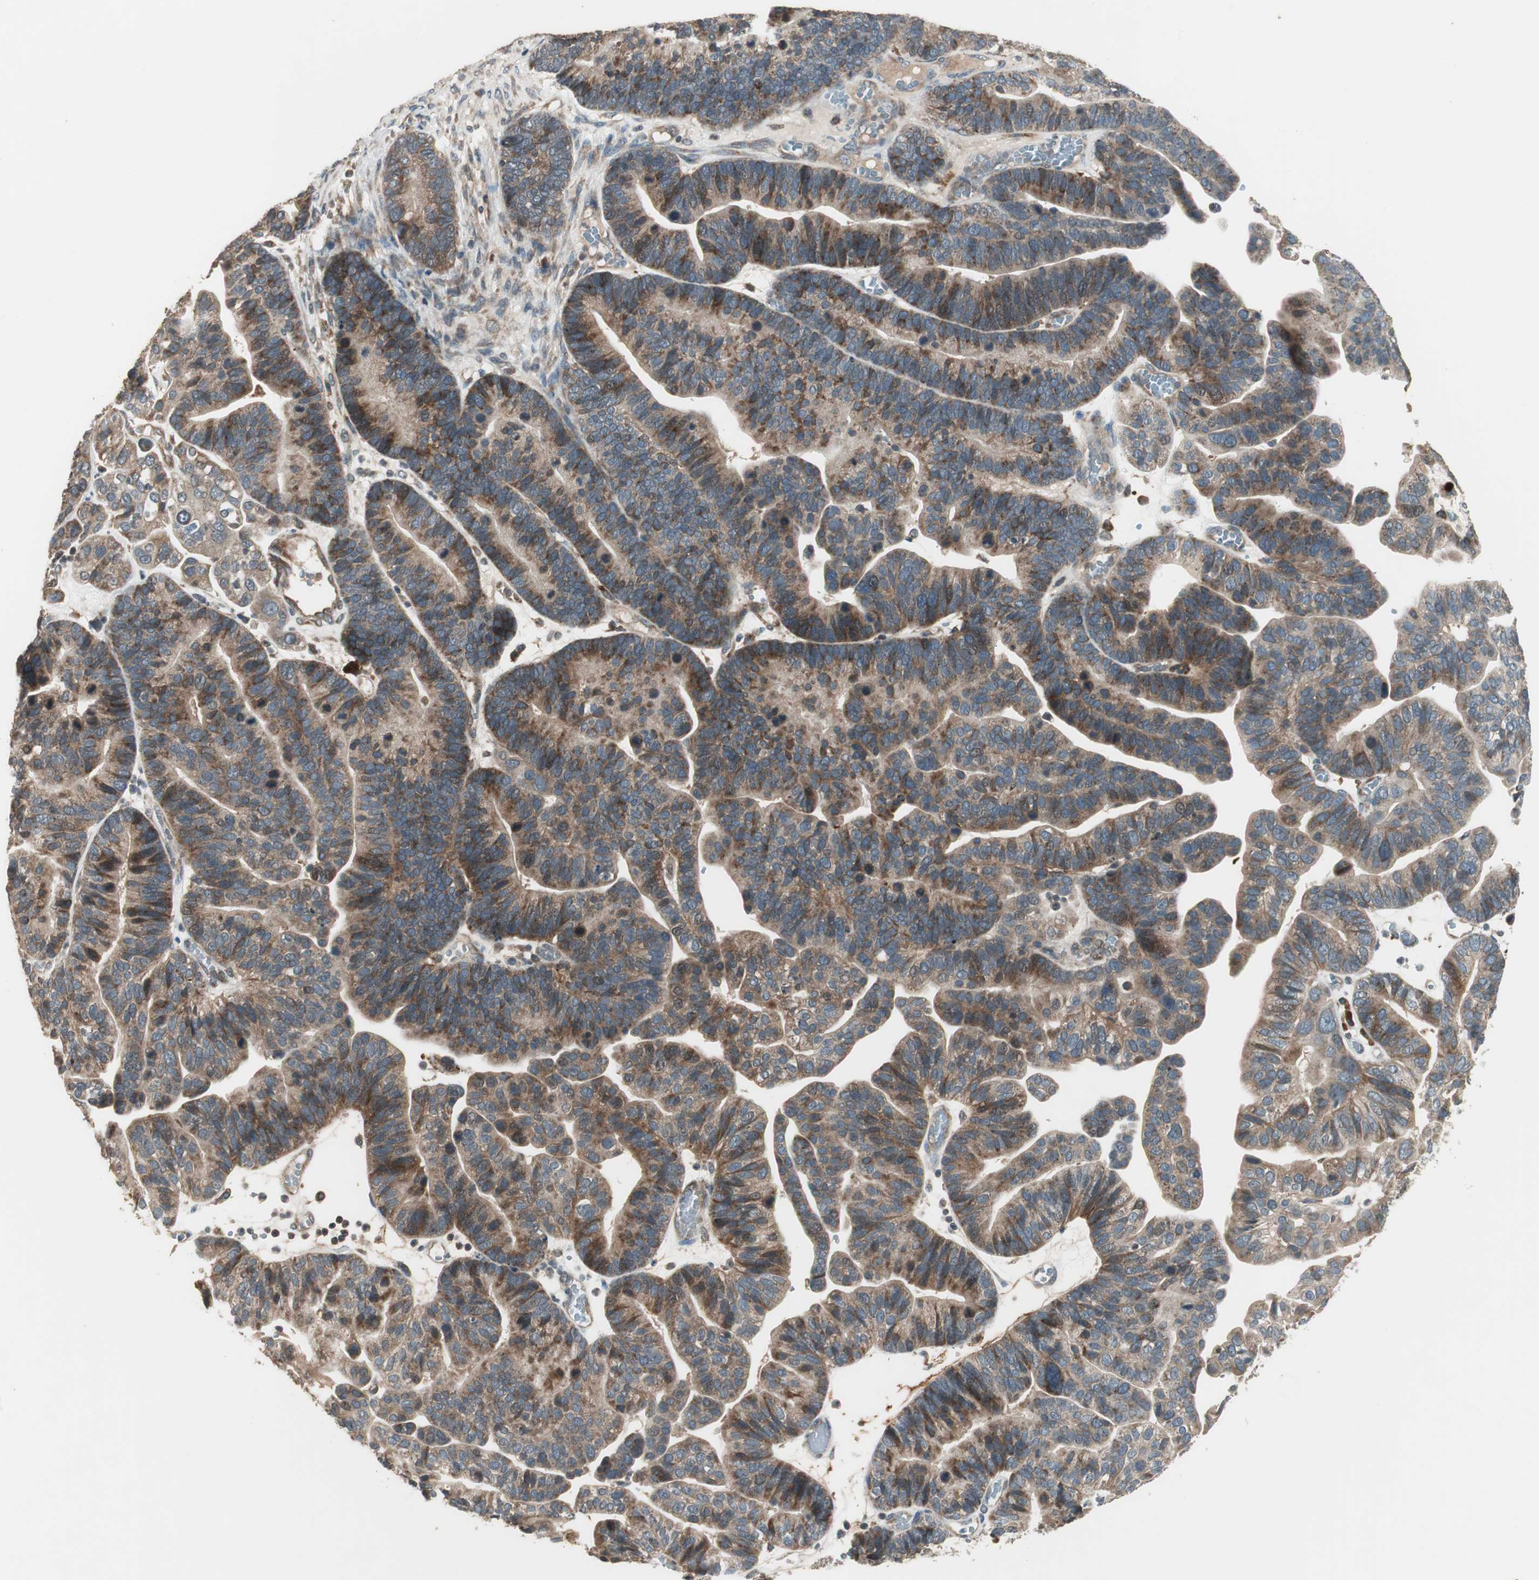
{"staining": {"intensity": "weak", "quantity": ">75%", "location": "cytoplasmic/membranous"}, "tissue": "ovarian cancer", "cell_type": "Tumor cells", "image_type": "cancer", "snomed": [{"axis": "morphology", "description": "Cystadenocarcinoma, serous, NOS"}, {"axis": "topography", "description": "Ovary"}], "caption": "This image exhibits serous cystadenocarcinoma (ovarian) stained with immunohistochemistry (IHC) to label a protein in brown. The cytoplasmic/membranous of tumor cells show weak positivity for the protein. Nuclei are counter-stained blue.", "gene": "SFRP1", "patient": {"sex": "female", "age": 56}}